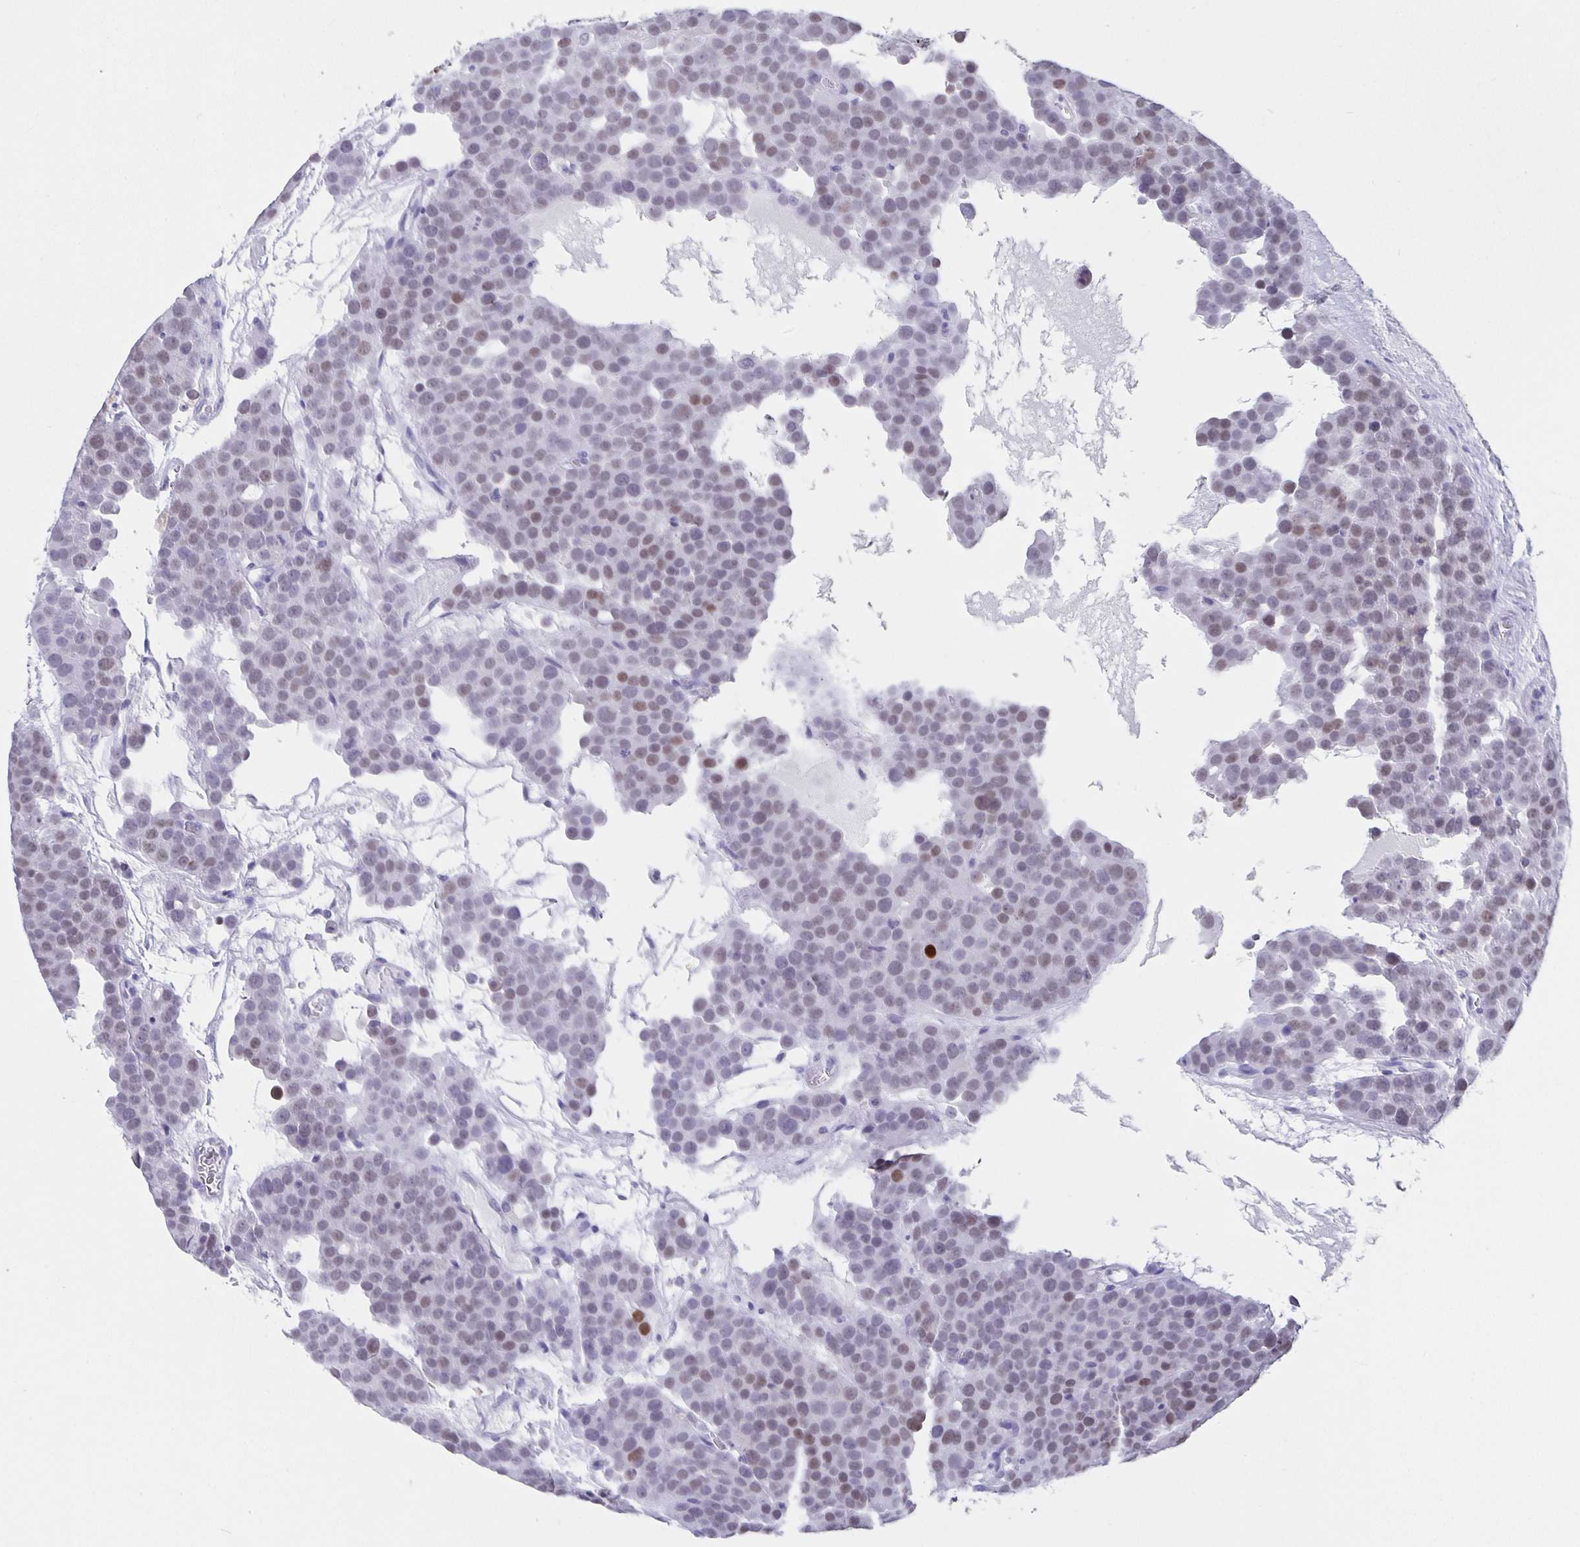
{"staining": {"intensity": "moderate", "quantity": "<25%", "location": "nuclear"}, "tissue": "testis cancer", "cell_type": "Tumor cells", "image_type": "cancer", "snomed": [{"axis": "morphology", "description": "Seminoma, NOS"}, {"axis": "topography", "description": "Testis"}], "caption": "High-power microscopy captured an immunohistochemistry image of seminoma (testis), revealing moderate nuclear positivity in approximately <25% of tumor cells. (DAB (3,3'-diaminobenzidine) IHC with brightfield microscopy, high magnification).", "gene": "SATB2", "patient": {"sex": "male", "age": 71}}